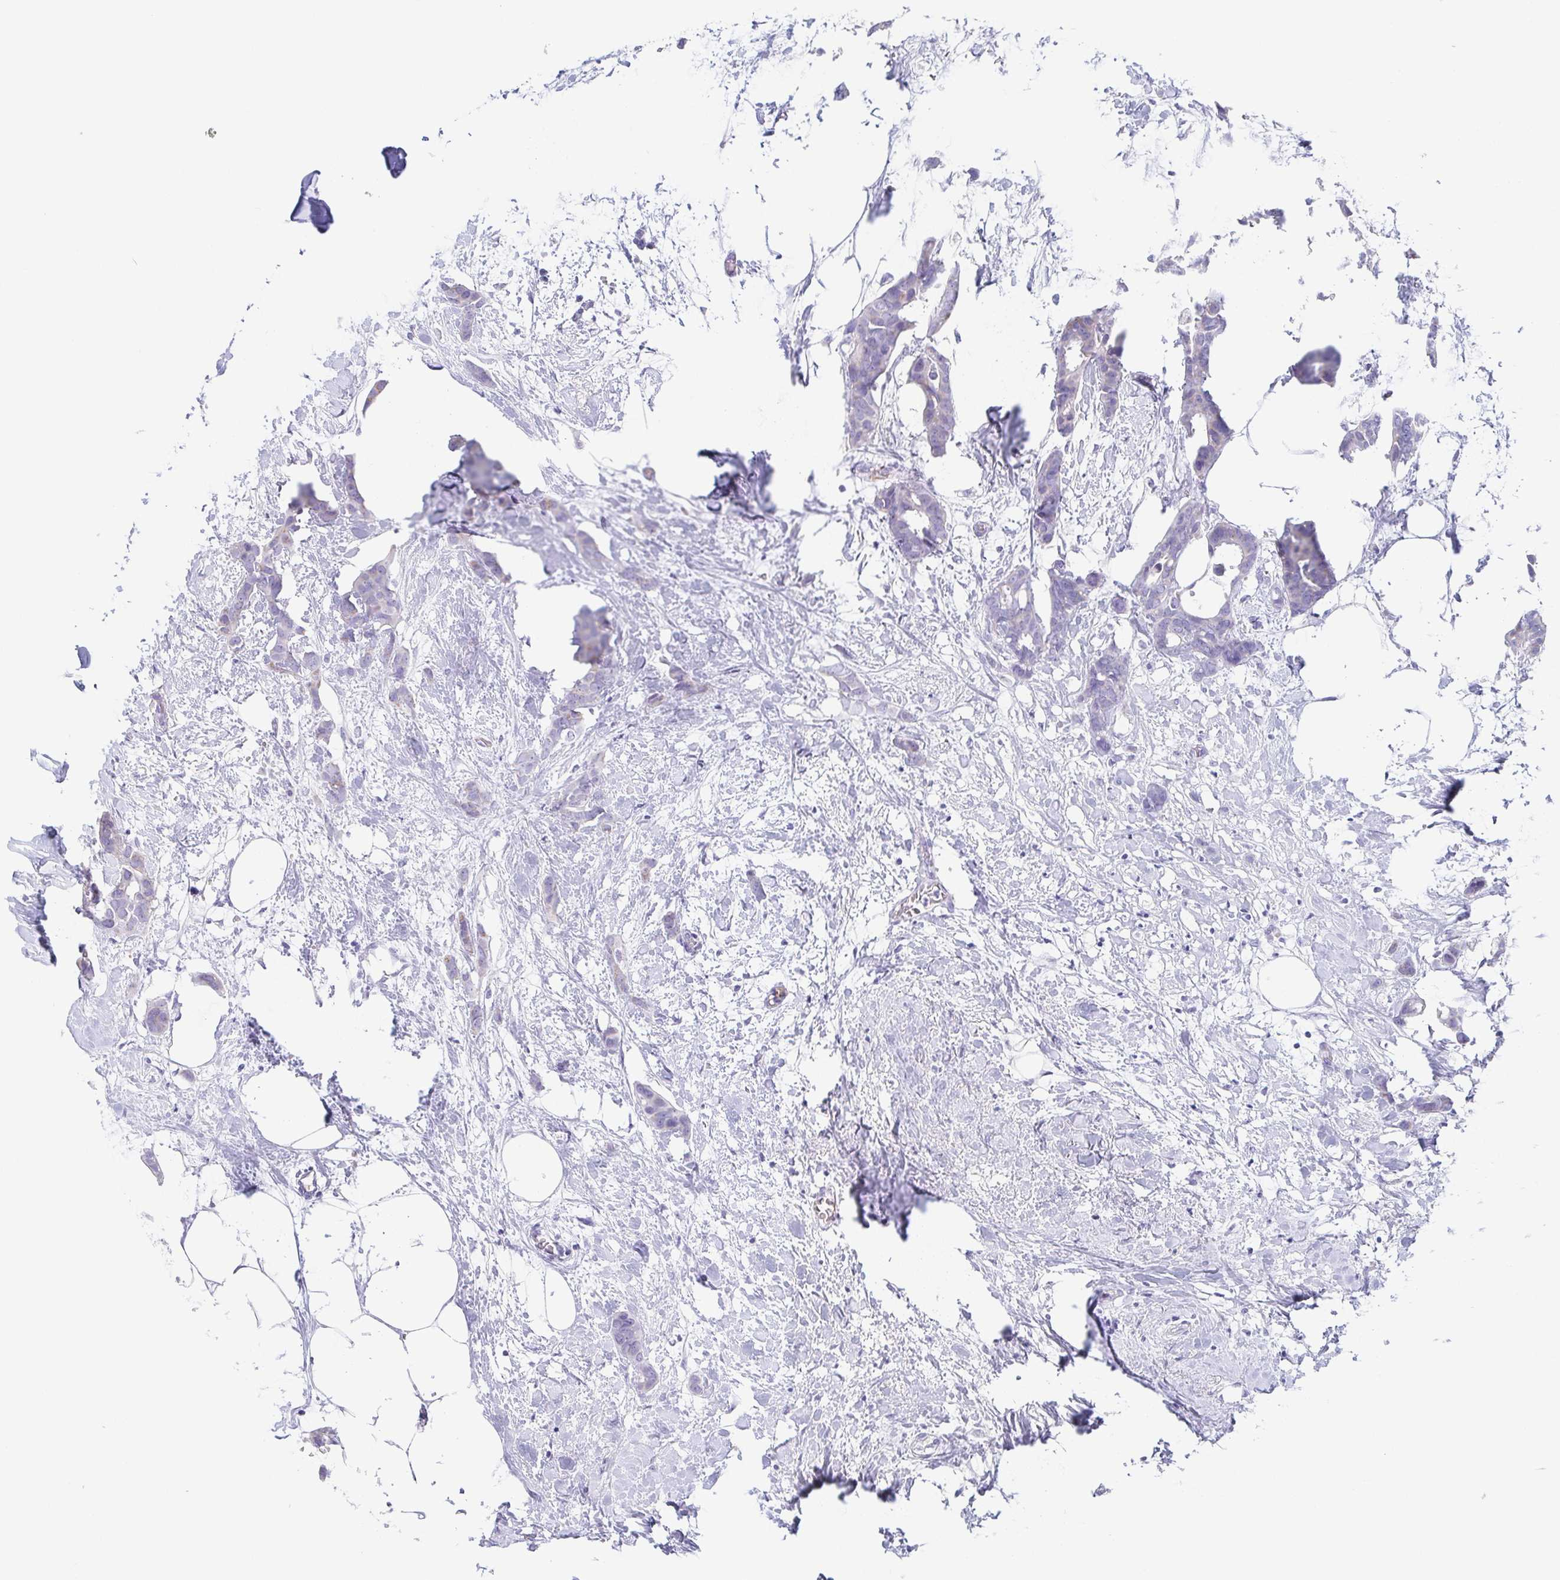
{"staining": {"intensity": "negative", "quantity": "none", "location": "none"}, "tissue": "breast cancer", "cell_type": "Tumor cells", "image_type": "cancer", "snomed": [{"axis": "morphology", "description": "Duct carcinoma"}, {"axis": "topography", "description": "Breast"}], "caption": "Immunohistochemical staining of intraductal carcinoma (breast) exhibits no significant expression in tumor cells.", "gene": "LDLRAD1", "patient": {"sex": "female", "age": 62}}